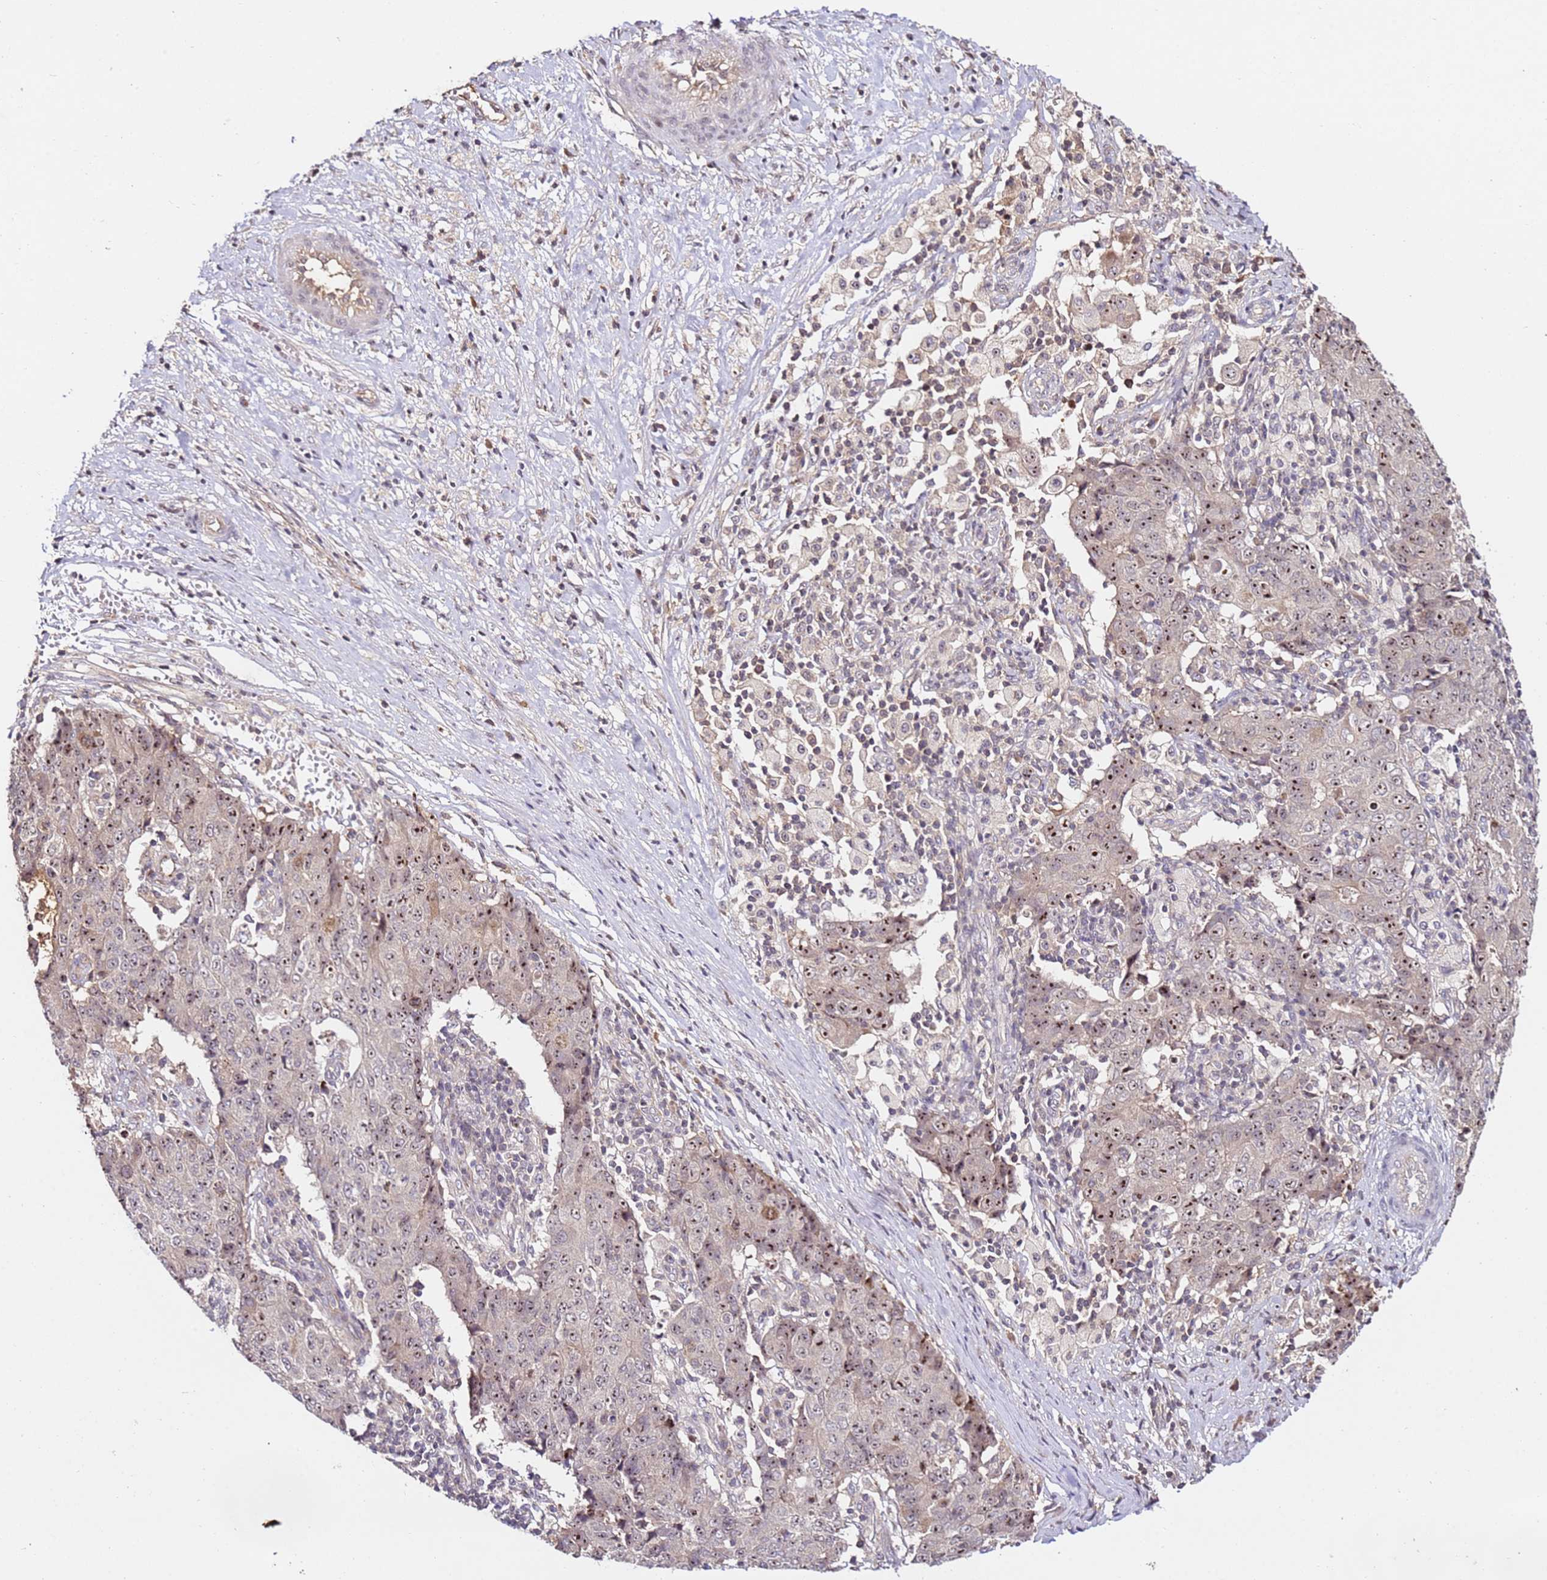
{"staining": {"intensity": "moderate", "quantity": ">75%", "location": "nuclear"}, "tissue": "ovarian cancer", "cell_type": "Tumor cells", "image_type": "cancer", "snomed": [{"axis": "morphology", "description": "Carcinoma, endometroid"}, {"axis": "topography", "description": "Ovary"}], "caption": "A high-resolution photomicrograph shows immunohistochemistry staining of ovarian endometroid carcinoma, which reveals moderate nuclear expression in about >75% of tumor cells.", "gene": "DDX27", "patient": {"sex": "female", "age": 42}}